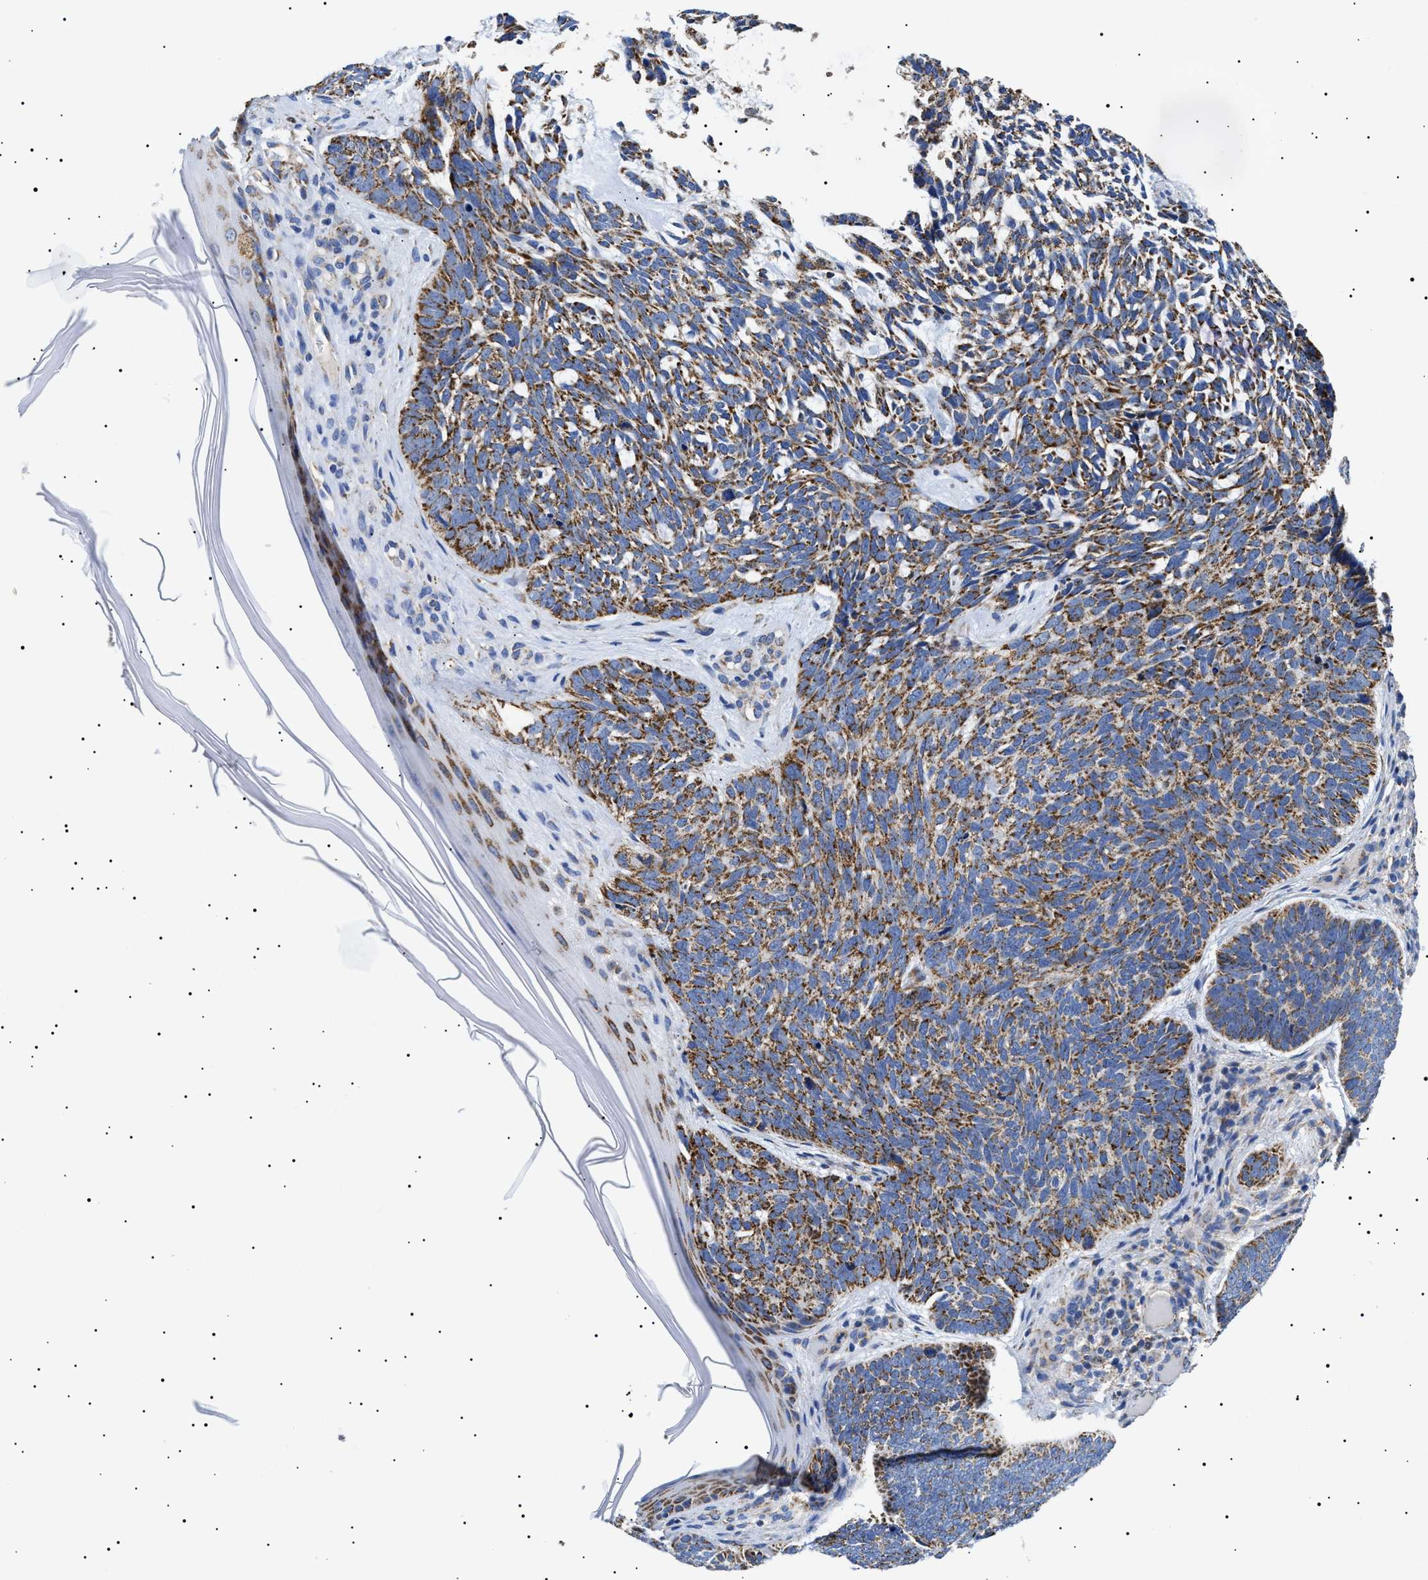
{"staining": {"intensity": "strong", "quantity": ">75%", "location": "cytoplasmic/membranous"}, "tissue": "skin cancer", "cell_type": "Tumor cells", "image_type": "cancer", "snomed": [{"axis": "morphology", "description": "Basal cell carcinoma"}, {"axis": "topography", "description": "Skin"}, {"axis": "topography", "description": "Skin of head"}], "caption": "An image of human skin basal cell carcinoma stained for a protein demonstrates strong cytoplasmic/membranous brown staining in tumor cells. (DAB (3,3'-diaminobenzidine) = brown stain, brightfield microscopy at high magnification).", "gene": "CHRDL2", "patient": {"sex": "female", "age": 85}}